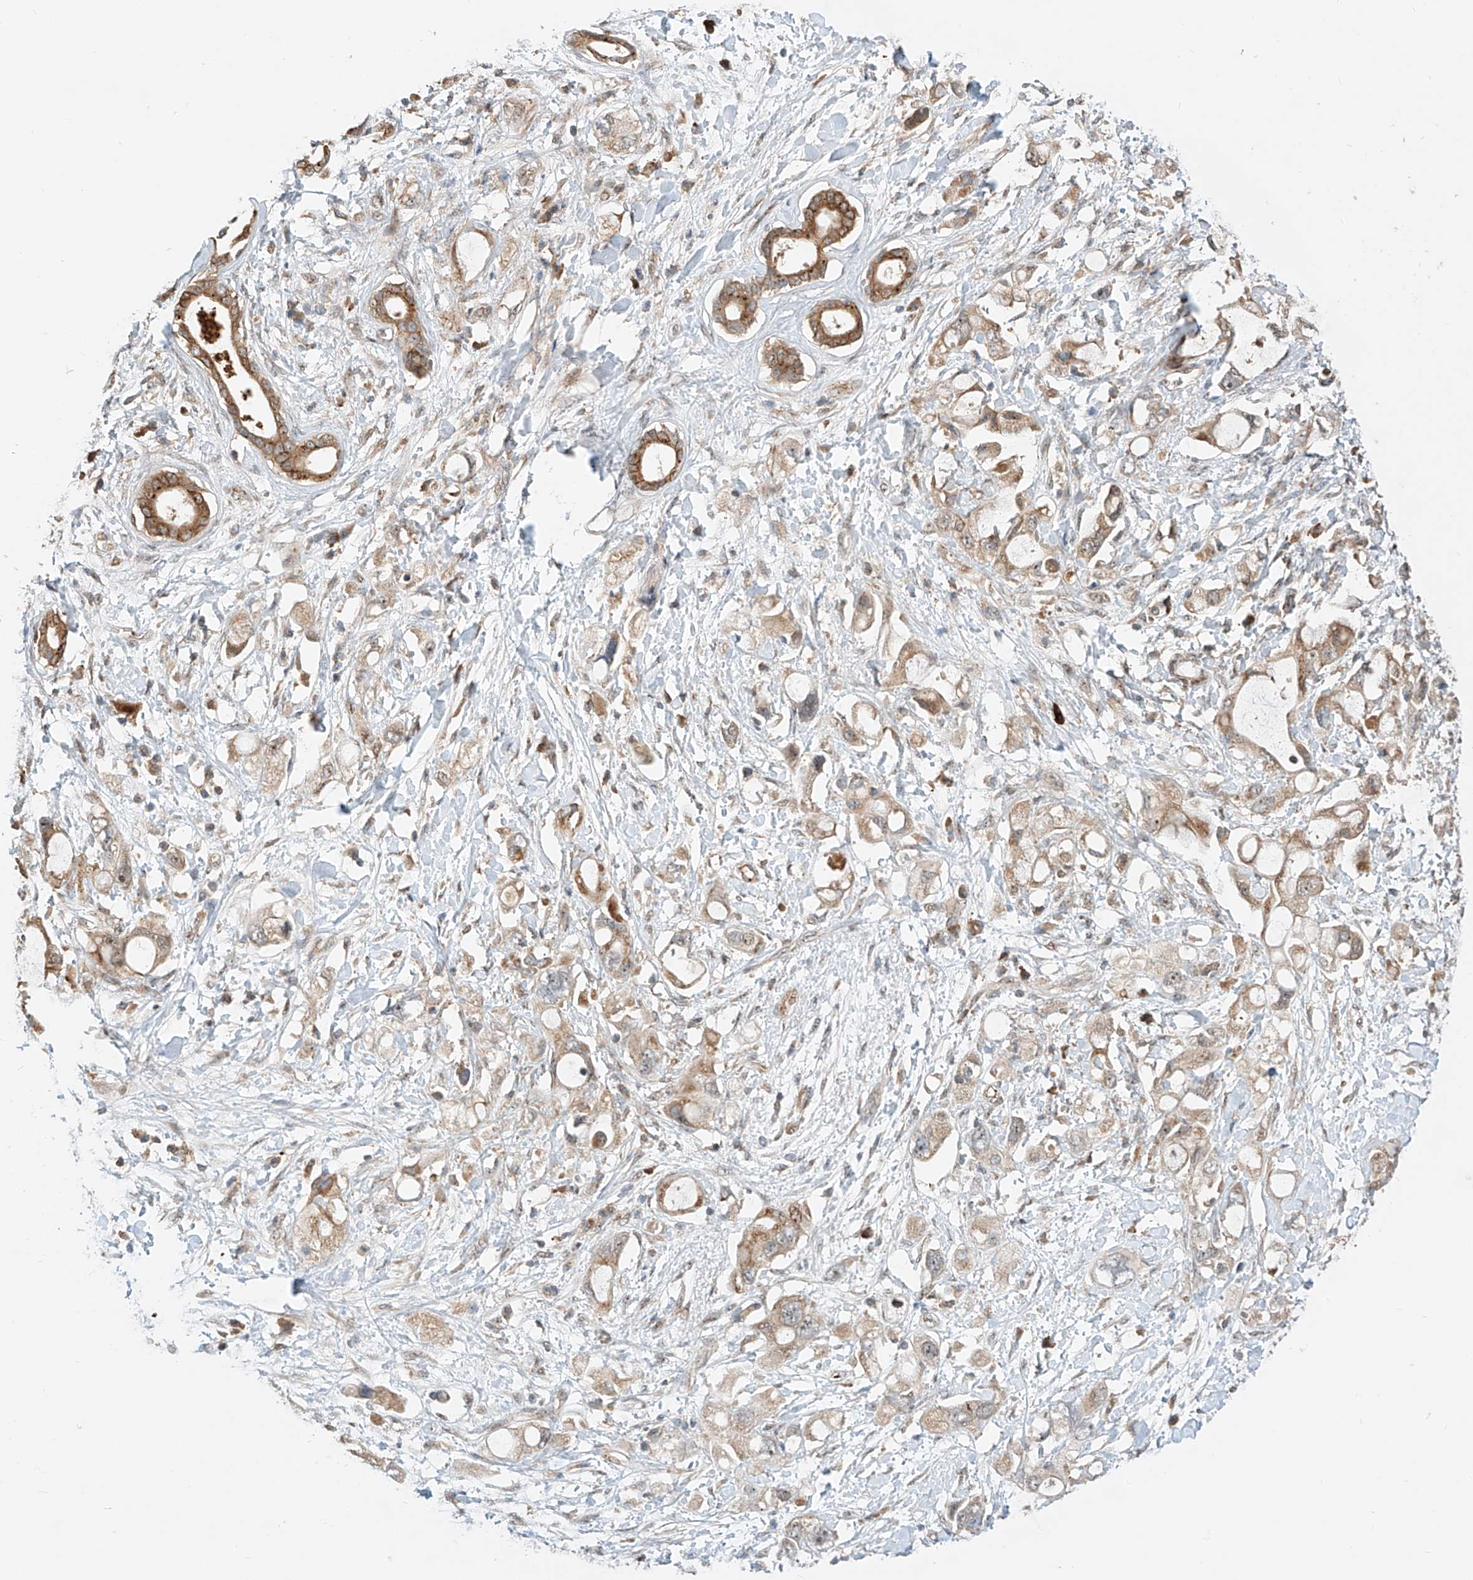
{"staining": {"intensity": "strong", "quantity": "<25%", "location": "cytoplasmic/membranous"}, "tissue": "pancreatic cancer", "cell_type": "Tumor cells", "image_type": "cancer", "snomed": [{"axis": "morphology", "description": "Adenocarcinoma, NOS"}, {"axis": "topography", "description": "Pancreas"}], "caption": "Protein staining of pancreatic cancer tissue demonstrates strong cytoplasmic/membranous staining in approximately <25% of tumor cells.", "gene": "CPAMD8", "patient": {"sex": "female", "age": 56}}